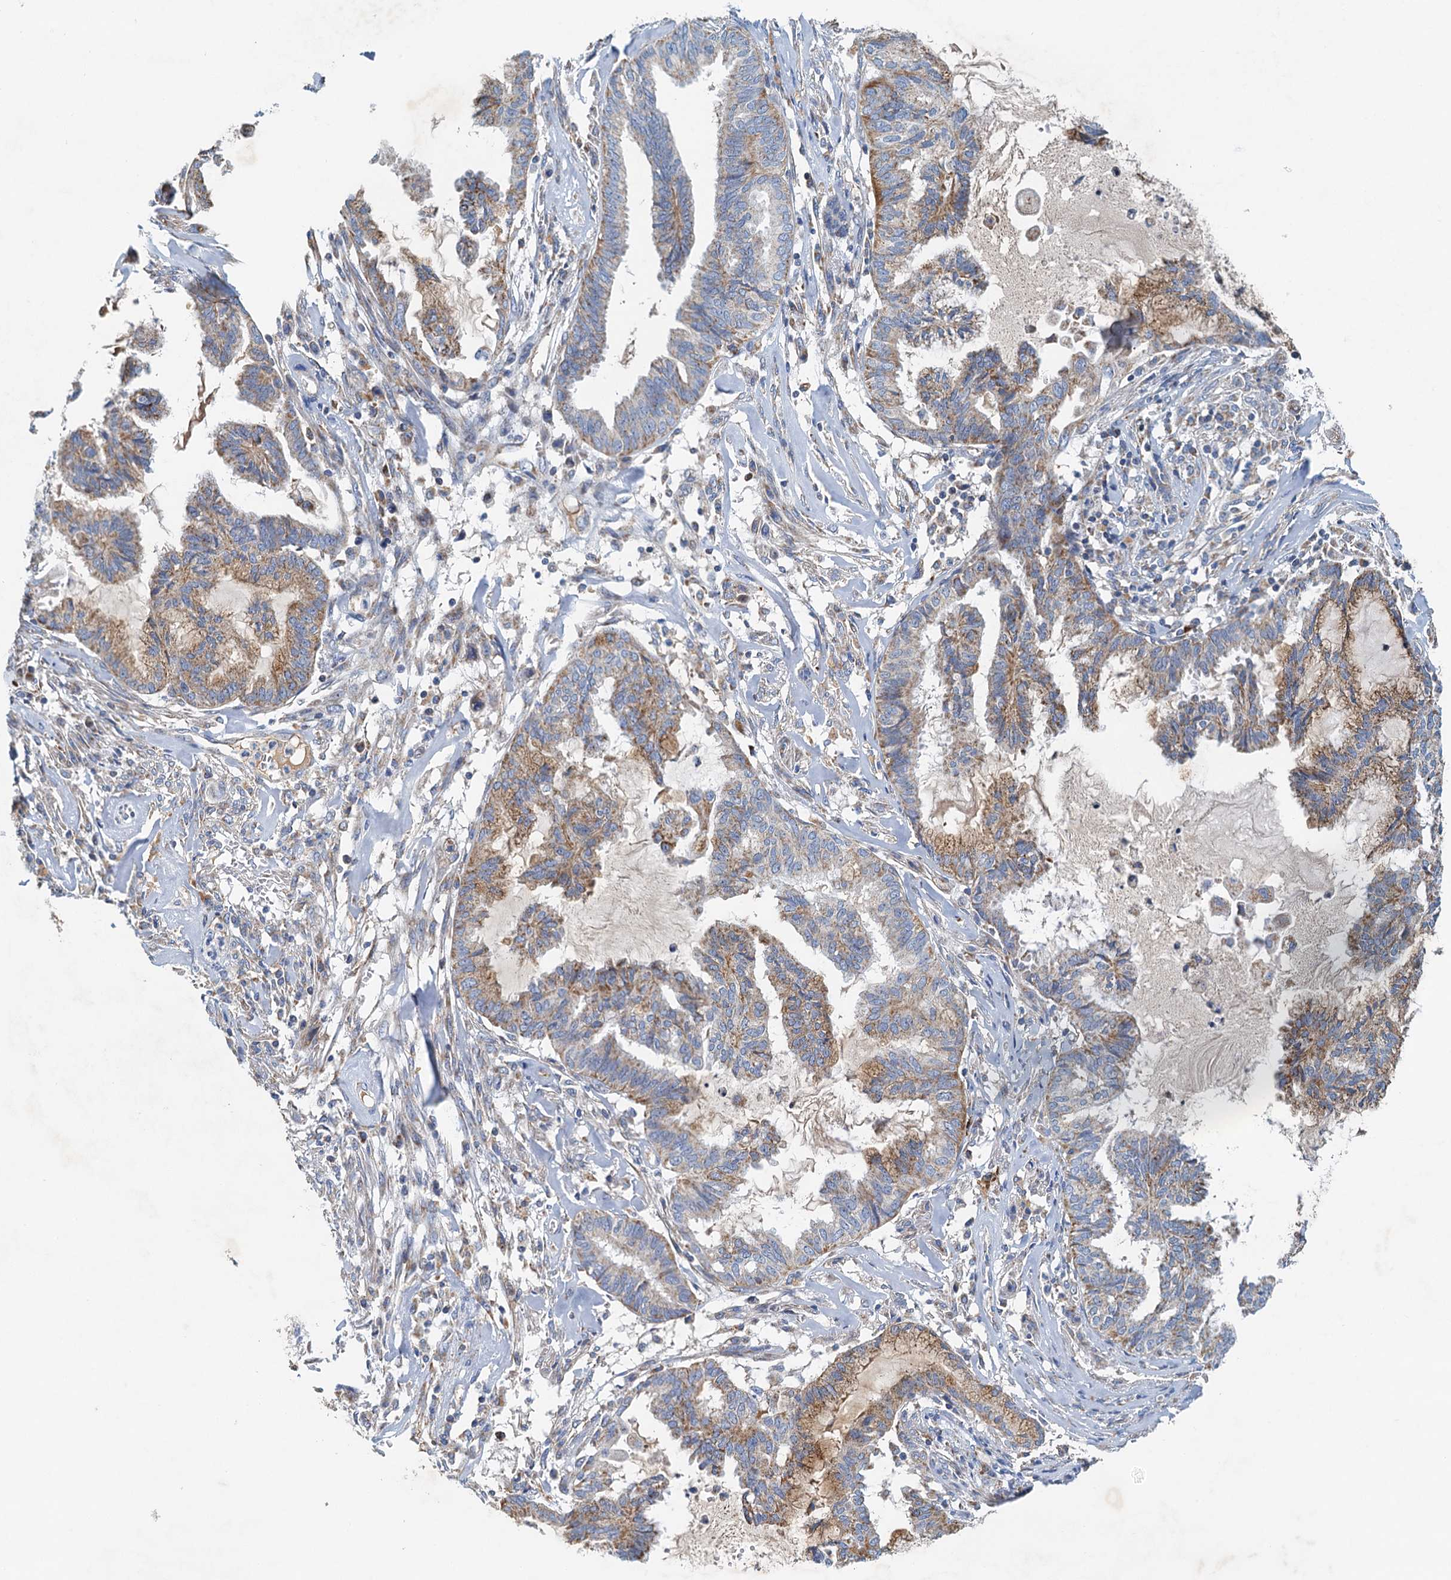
{"staining": {"intensity": "moderate", "quantity": ">75%", "location": "cytoplasmic/membranous"}, "tissue": "endometrial cancer", "cell_type": "Tumor cells", "image_type": "cancer", "snomed": [{"axis": "morphology", "description": "Adenocarcinoma, NOS"}, {"axis": "topography", "description": "Endometrium"}], "caption": "Protein staining by immunohistochemistry exhibits moderate cytoplasmic/membranous expression in approximately >75% of tumor cells in endometrial adenocarcinoma.", "gene": "POC1A", "patient": {"sex": "female", "age": 86}}